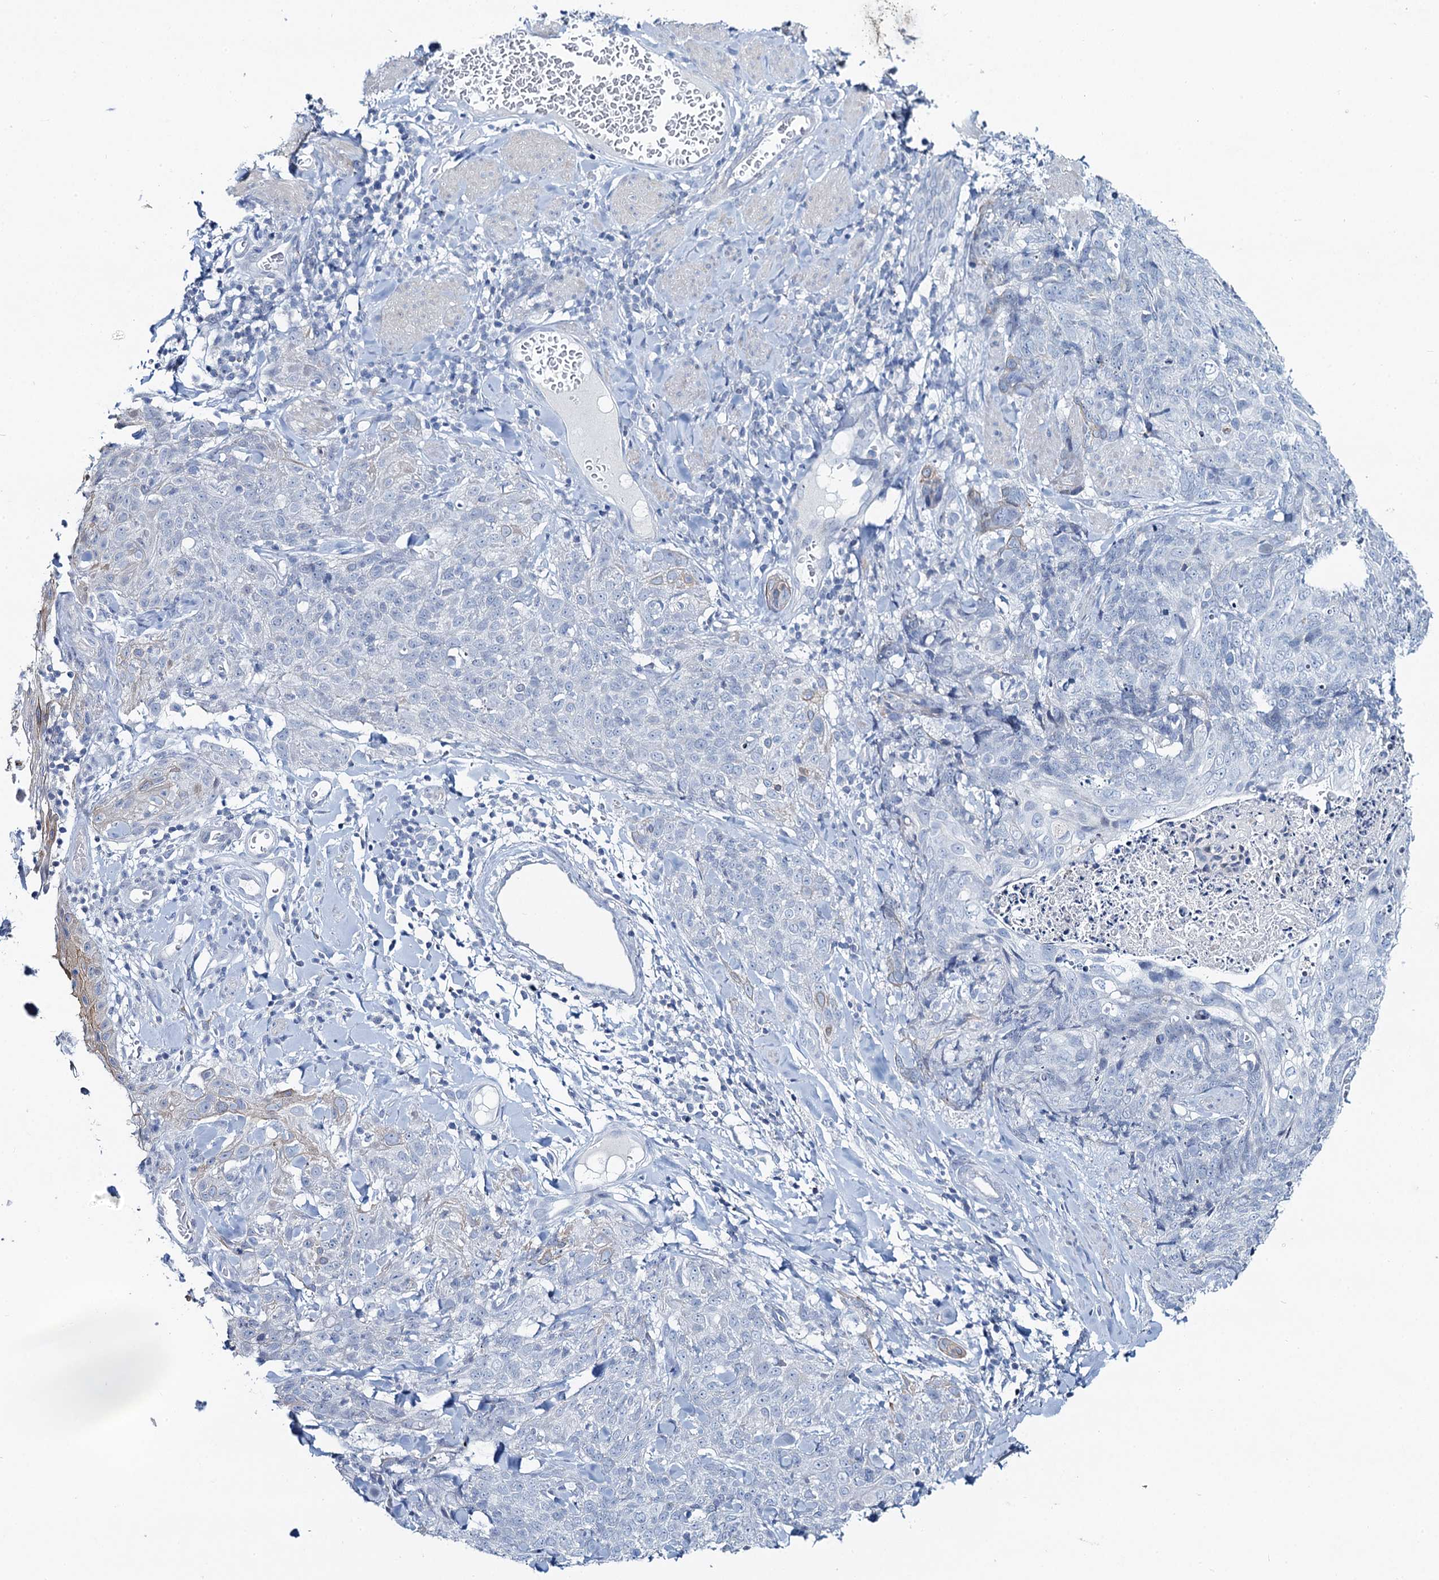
{"staining": {"intensity": "negative", "quantity": "none", "location": "none"}, "tissue": "skin cancer", "cell_type": "Tumor cells", "image_type": "cancer", "snomed": [{"axis": "morphology", "description": "Squamous cell carcinoma, NOS"}, {"axis": "topography", "description": "Skin"}, {"axis": "topography", "description": "Vulva"}], "caption": "The histopathology image displays no staining of tumor cells in skin cancer (squamous cell carcinoma).", "gene": "TOX3", "patient": {"sex": "female", "age": 85}}